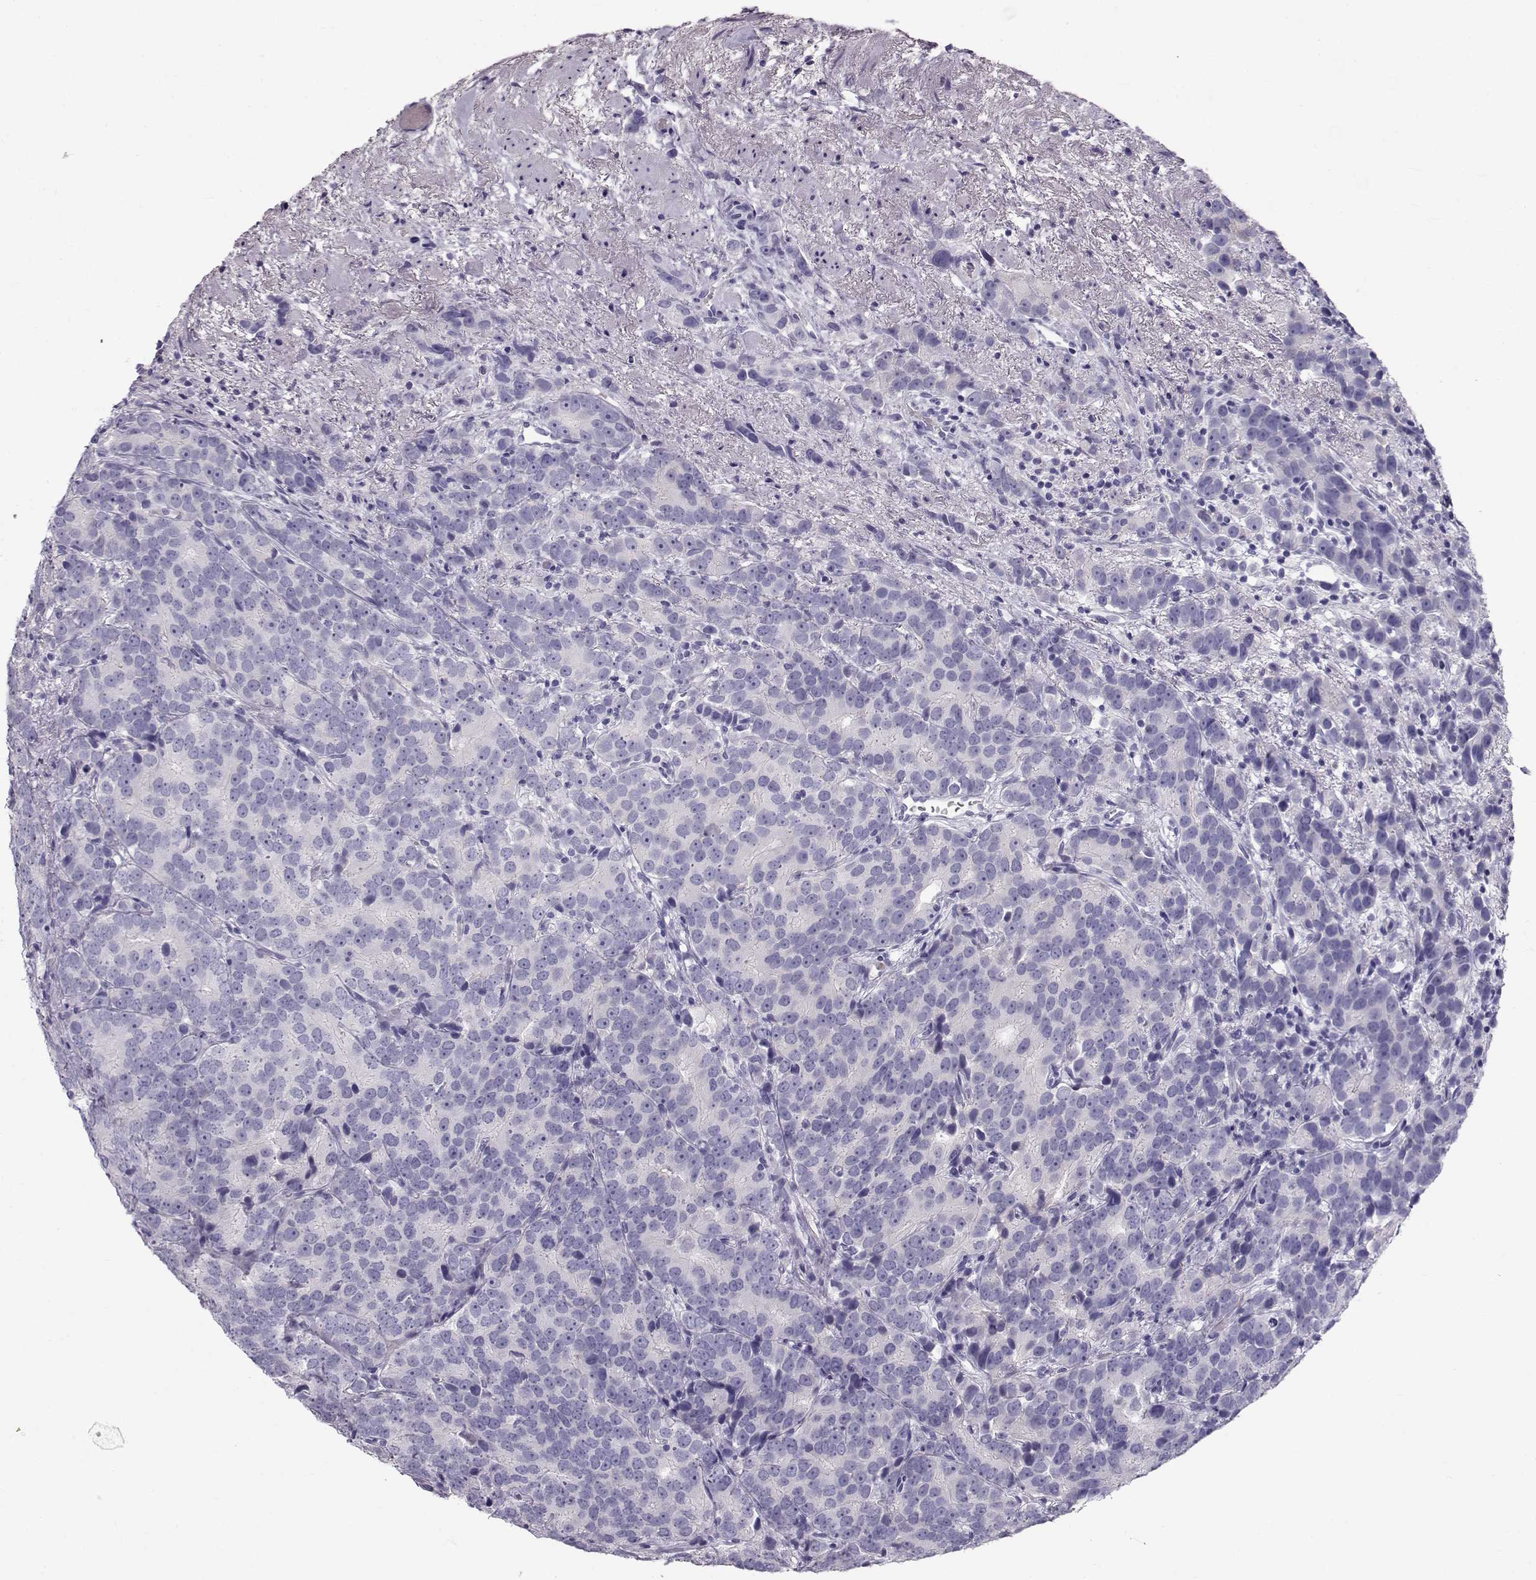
{"staining": {"intensity": "negative", "quantity": "none", "location": "none"}, "tissue": "prostate cancer", "cell_type": "Tumor cells", "image_type": "cancer", "snomed": [{"axis": "morphology", "description": "Adenocarcinoma, High grade"}, {"axis": "topography", "description": "Prostate"}], "caption": "Immunohistochemical staining of human prostate cancer demonstrates no significant staining in tumor cells. (DAB immunohistochemistry with hematoxylin counter stain).", "gene": "GPR26", "patient": {"sex": "male", "age": 90}}